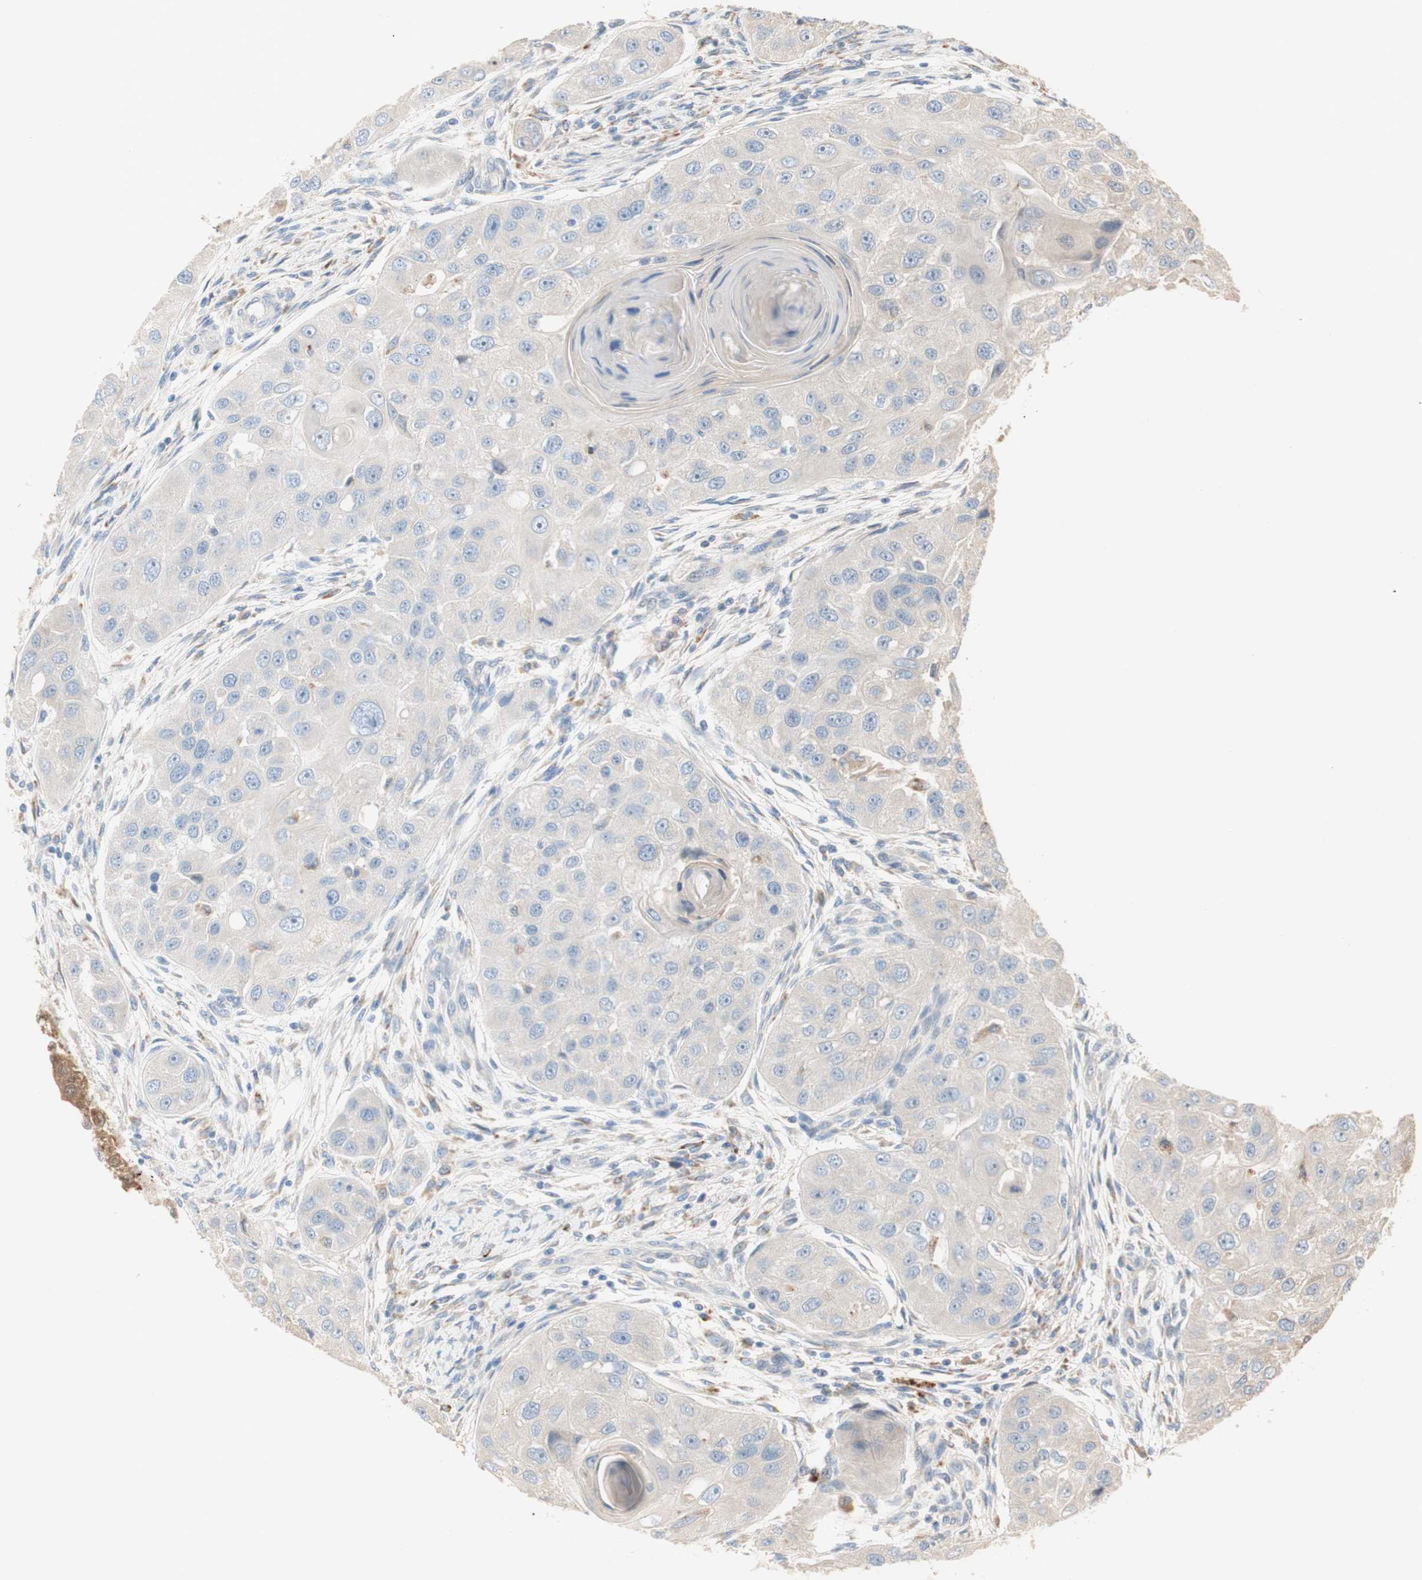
{"staining": {"intensity": "negative", "quantity": "none", "location": "none"}, "tissue": "head and neck cancer", "cell_type": "Tumor cells", "image_type": "cancer", "snomed": [{"axis": "morphology", "description": "Normal tissue, NOS"}, {"axis": "morphology", "description": "Squamous cell carcinoma, NOS"}, {"axis": "topography", "description": "Skeletal muscle"}, {"axis": "topography", "description": "Head-Neck"}], "caption": "A high-resolution histopathology image shows immunohistochemistry (IHC) staining of head and neck cancer, which shows no significant expression in tumor cells.", "gene": "PTPN21", "patient": {"sex": "male", "age": 51}}